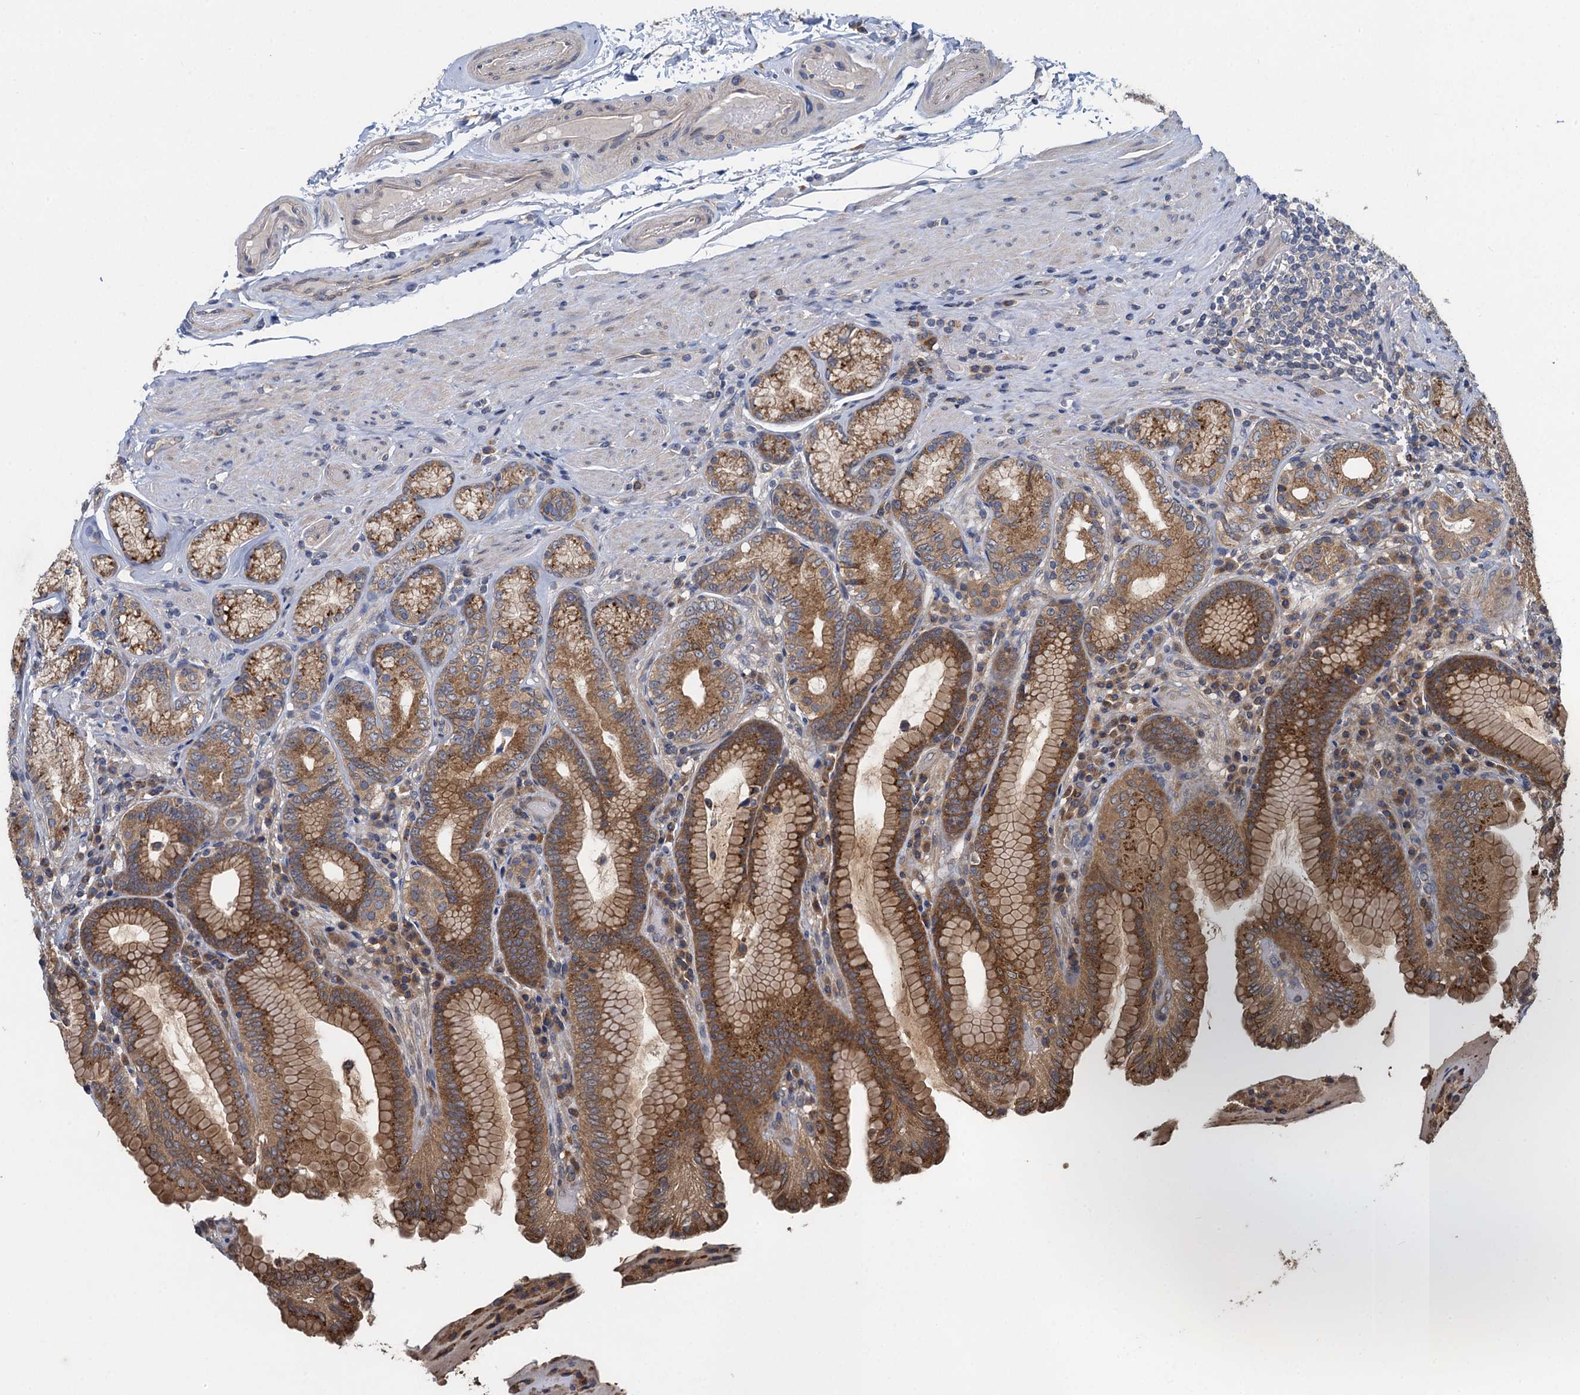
{"staining": {"intensity": "strong", "quantity": ">75%", "location": "cytoplasmic/membranous"}, "tissue": "stomach", "cell_type": "Glandular cells", "image_type": "normal", "snomed": [{"axis": "morphology", "description": "Normal tissue, NOS"}, {"axis": "topography", "description": "Stomach, upper"}, {"axis": "topography", "description": "Stomach, lower"}], "caption": "Immunohistochemistry photomicrograph of unremarkable stomach stained for a protein (brown), which reveals high levels of strong cytoplasmic/membranous staining in about >75% of glandular cells.", "gene": "SNAP29", "patient": {"sex": "female", "age": 76}}